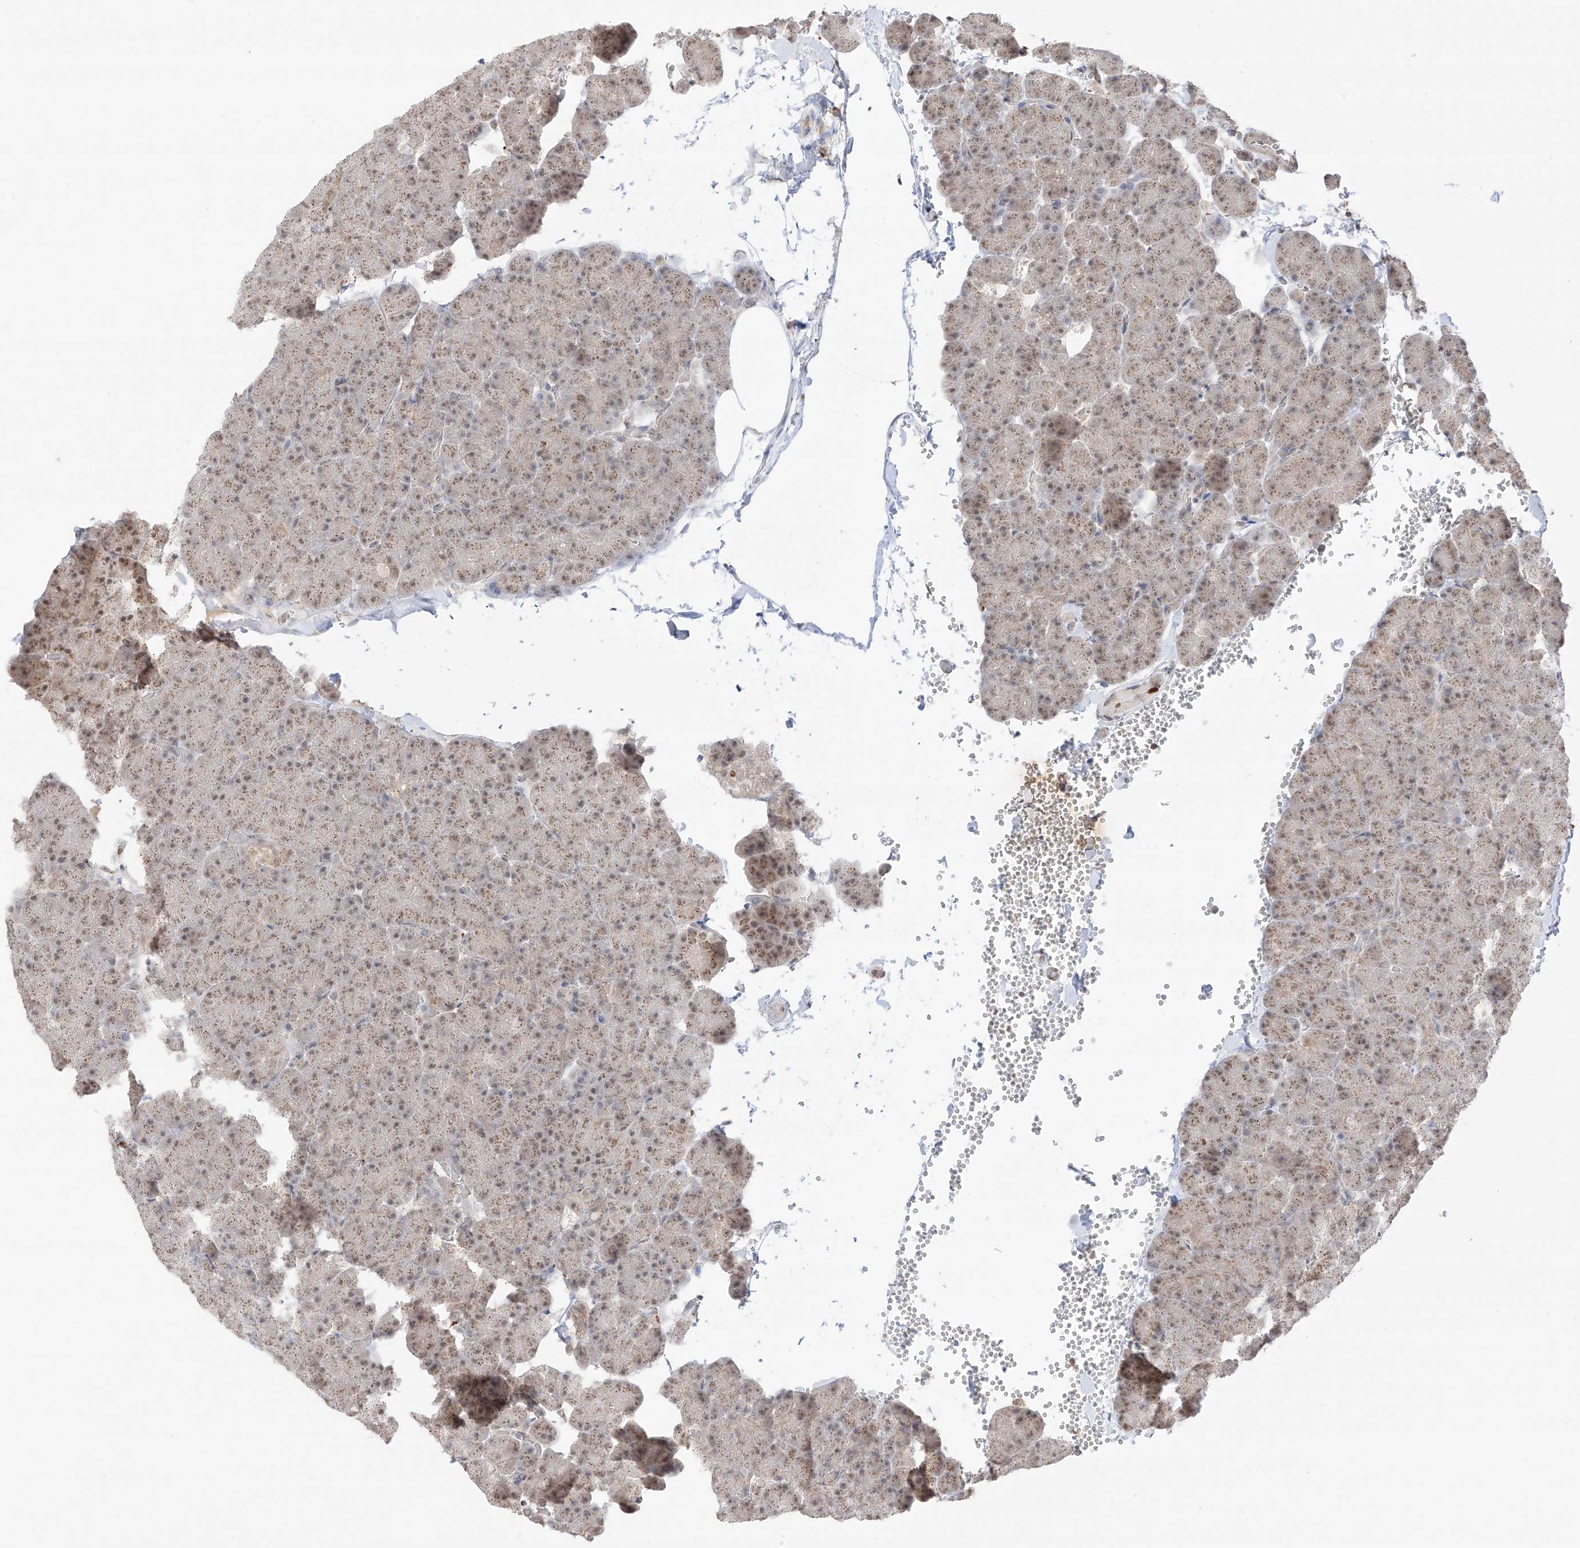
{"staining": {"intensity": "moderate", "quantity": ">75%", "location": "cytoplasmic/membranous"}, "tissue": "pancreas", "cell_type": "Exocrine glandular cells", "image_type": "normal", "snomed": [{"axis": "morphology", "description": "Normal tissue, NOS"}, {"axis": "morphology", "description": "Carcinoid, malignant, NOS"}, {"axis": "topography", "description": "Pancreas"}], "caption": "Immunohistochemistry staining of benign pancreas, which reveals medium levels of moderate cytoplasmic/membranous staining in about >75% of exocrine glandular cells indicating moderate cytoplasmic/membranous protein staining. The staining was performed using DAB (brown) for protein detection and nuclei were counterstained in hematoxylin (blue).", "gene": "N4BP3", "patient": {"sex": "female", "age": 35}}